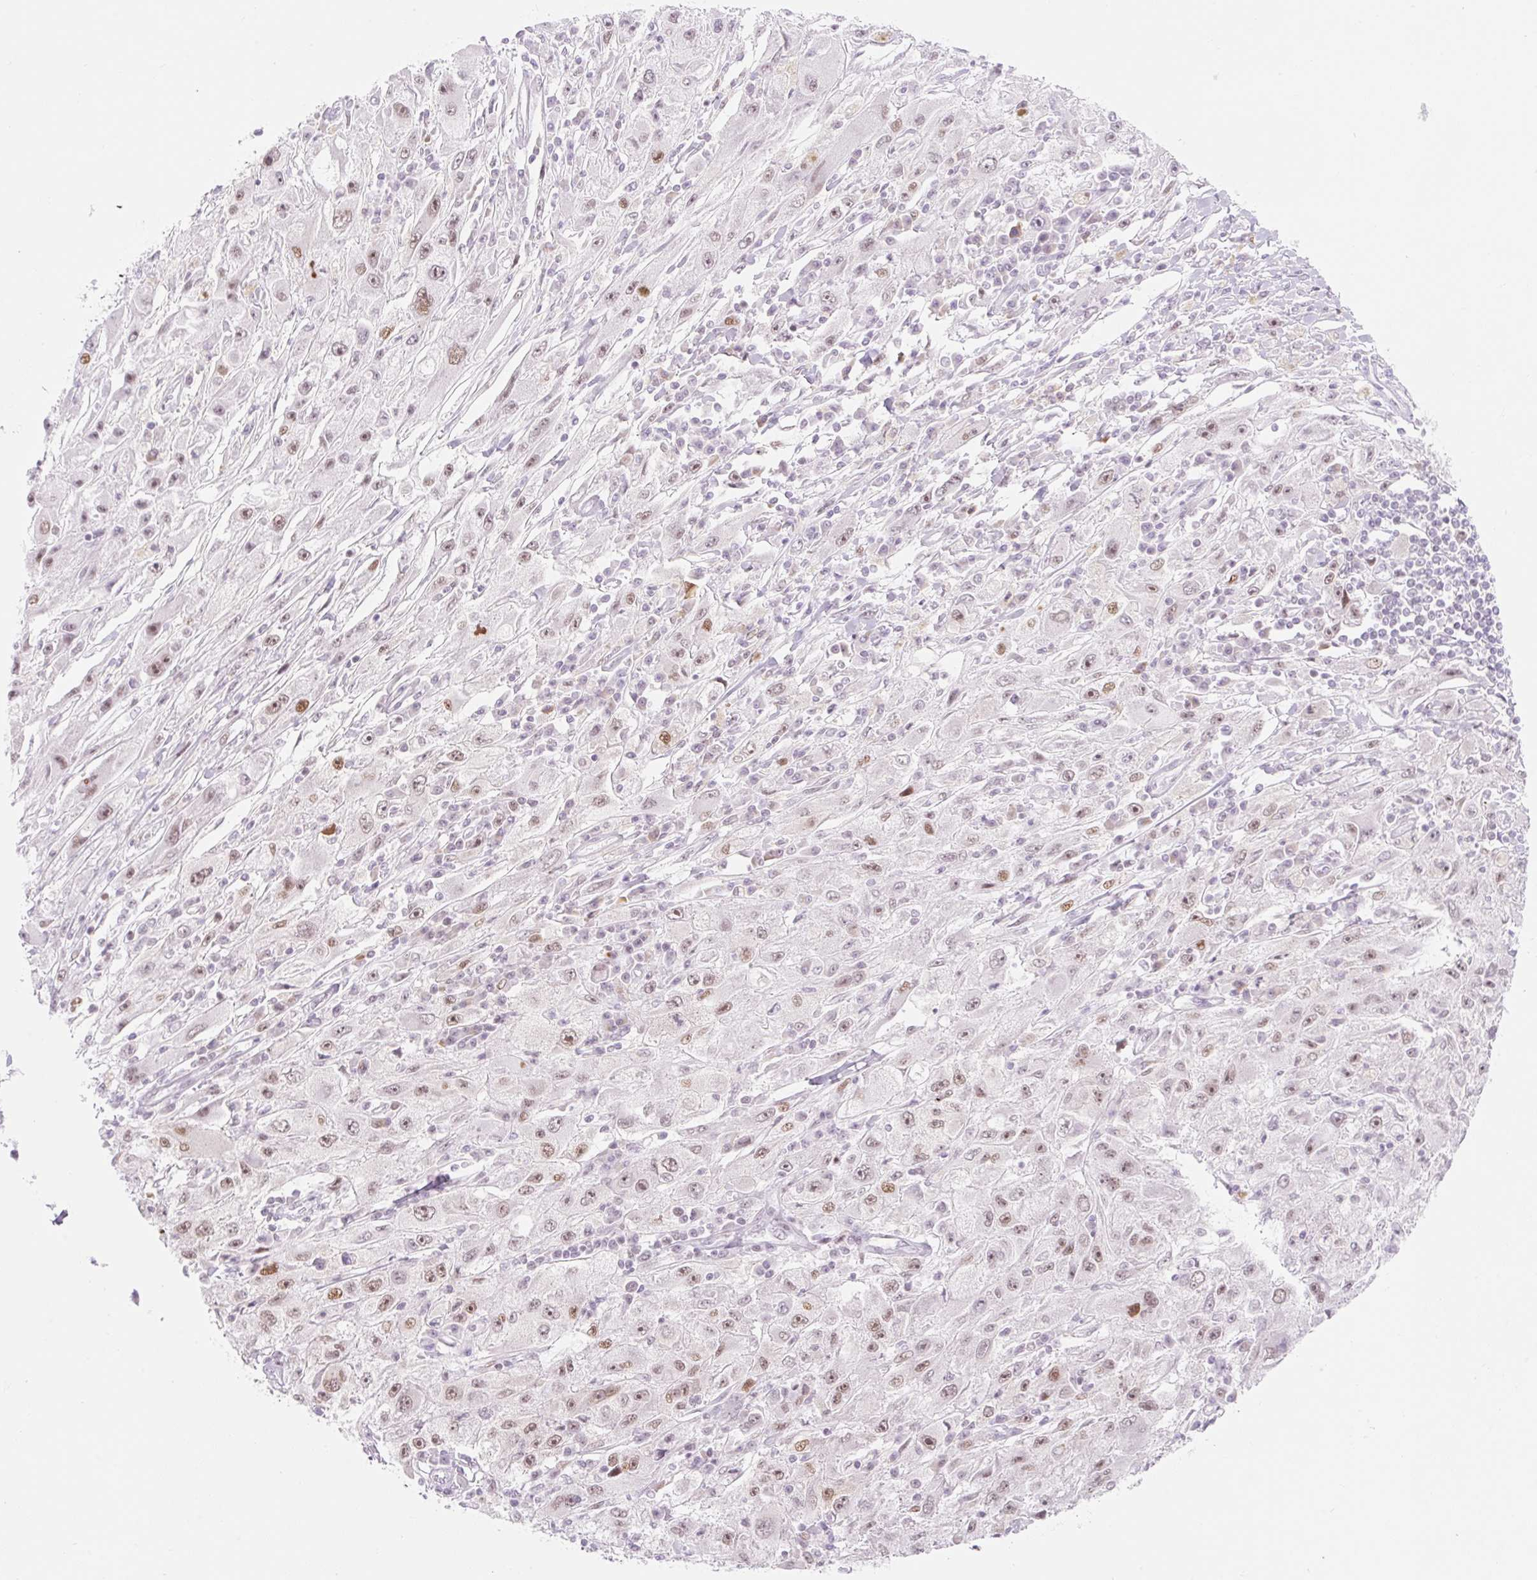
{"staining": {"intensity": "moderate", "quantity": ">75%", "location": "nuclear"}, "tissue": "melanoma", "cell_type": "Tumor cells", "image_type": "cancer", "snomed": [{"axis": "morphology", "description": "Malignant melanoma, Metastatic site"}, {"axis": "topography", "description": "Skin"}], "caption": "Protein staining demonstrates moderate nuclear positivity in about >75% of tumor cells in melanoma.", "gene": "H2BW1", "patient": {"sex": "male", "age": 53}}